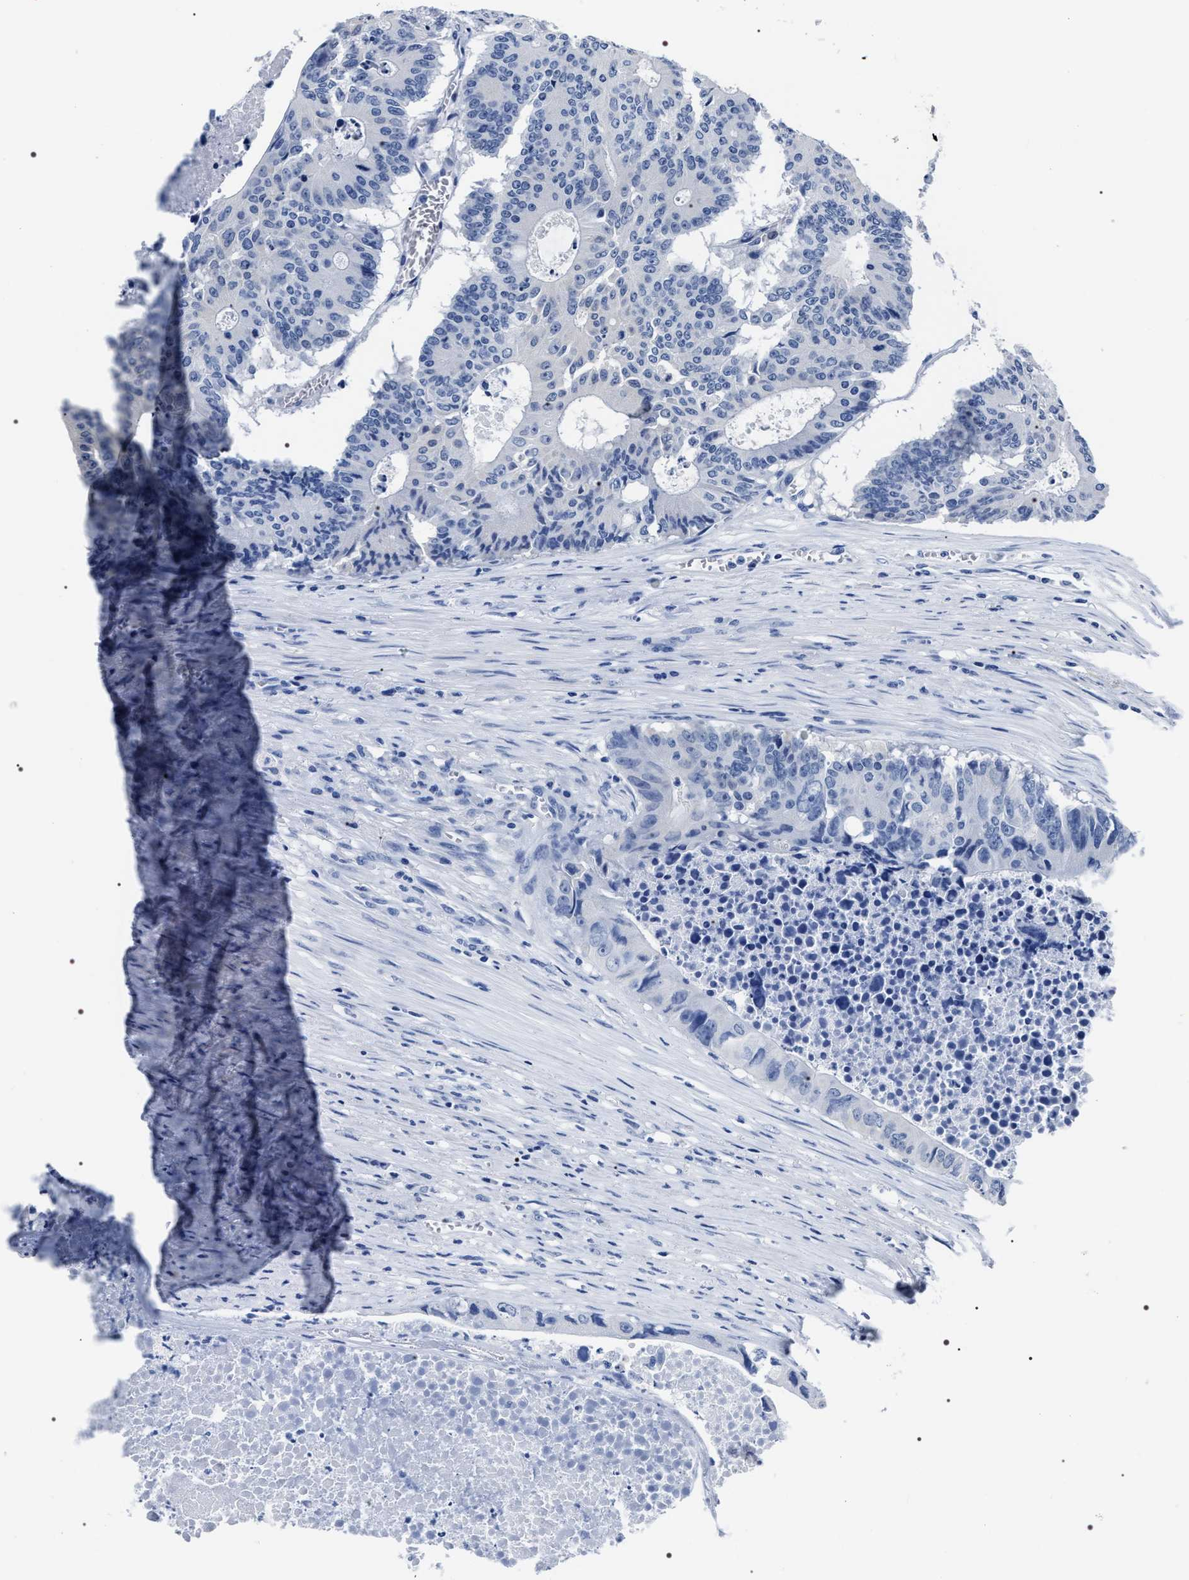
{"staining": {"intensity": "negative", "quantity": "none", "location": "none"}, "tissue": "colorectal cancer", "cell_type": "Tumor cells", "image_type": "cancer", "snomed": [{"axis": "morphology", "description": "Adenocarcinoma, NOS"}, {"axis": "topography", "description": "Colon"}], "caption": "There is no significant staining in tumor cells of adenocarcinoma (colorectal). Nuclei are stained in blue.", "gene": "ADH4", "patient": {"sex": "male", "age": 87}}